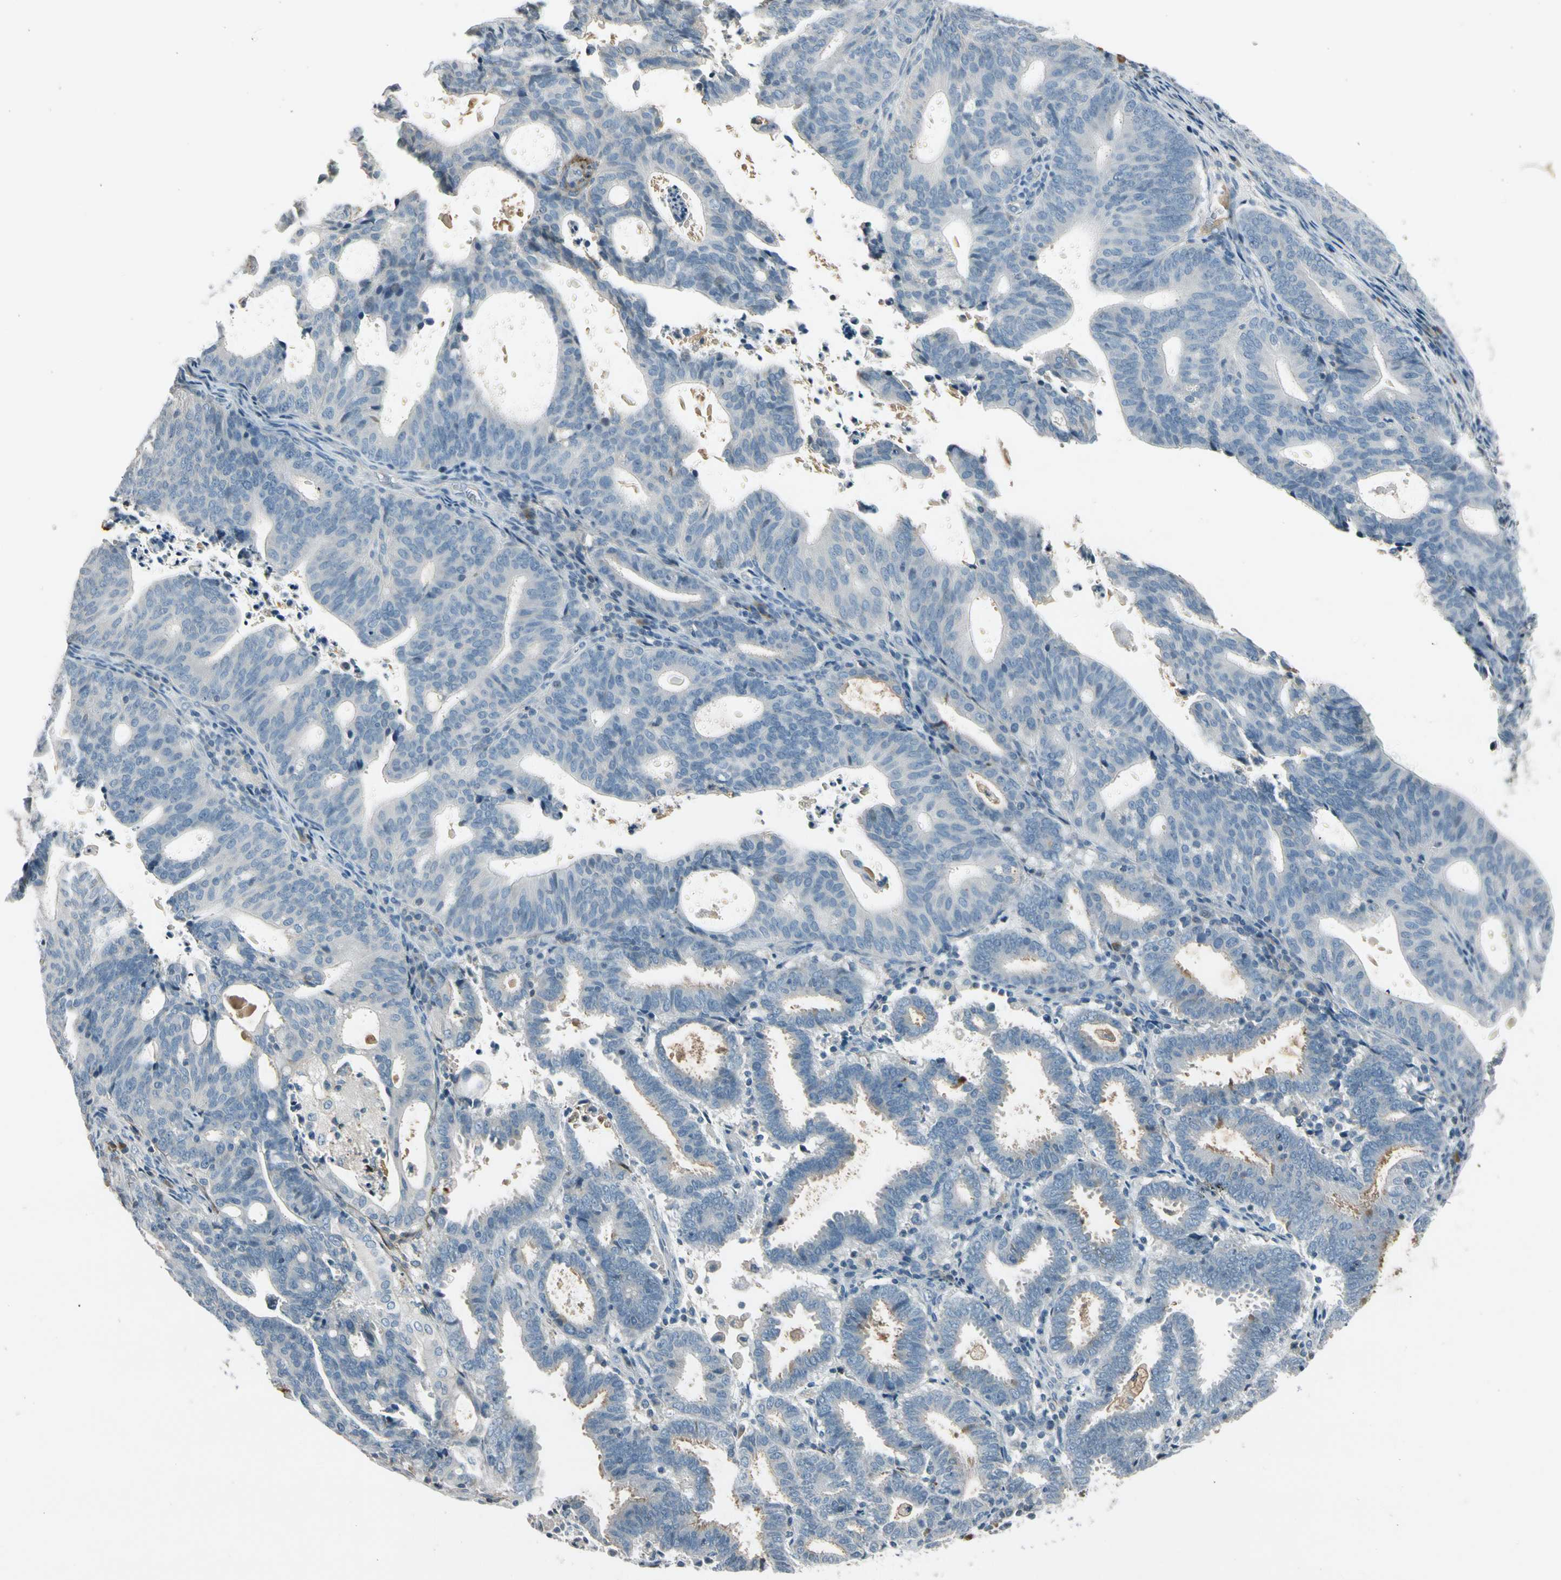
{"staining": {"intensity": "negative", "quantity": "none", "location": "none"}, "tissue": "endometrial cancer", "cell_type": "Tumor cells", "image_type": "cancer", "snomed": [{"axis": "morphology", "description": "Adenocarcinoma, NOS"}, {"axis": "topography", "description": "Uterus"}], "caption": "IHC of human adenocarcinoma (endometrial) shows no staining in tumor cells.", "gene": "PDPN", "patient": {"sex": "female", "age": 83}}